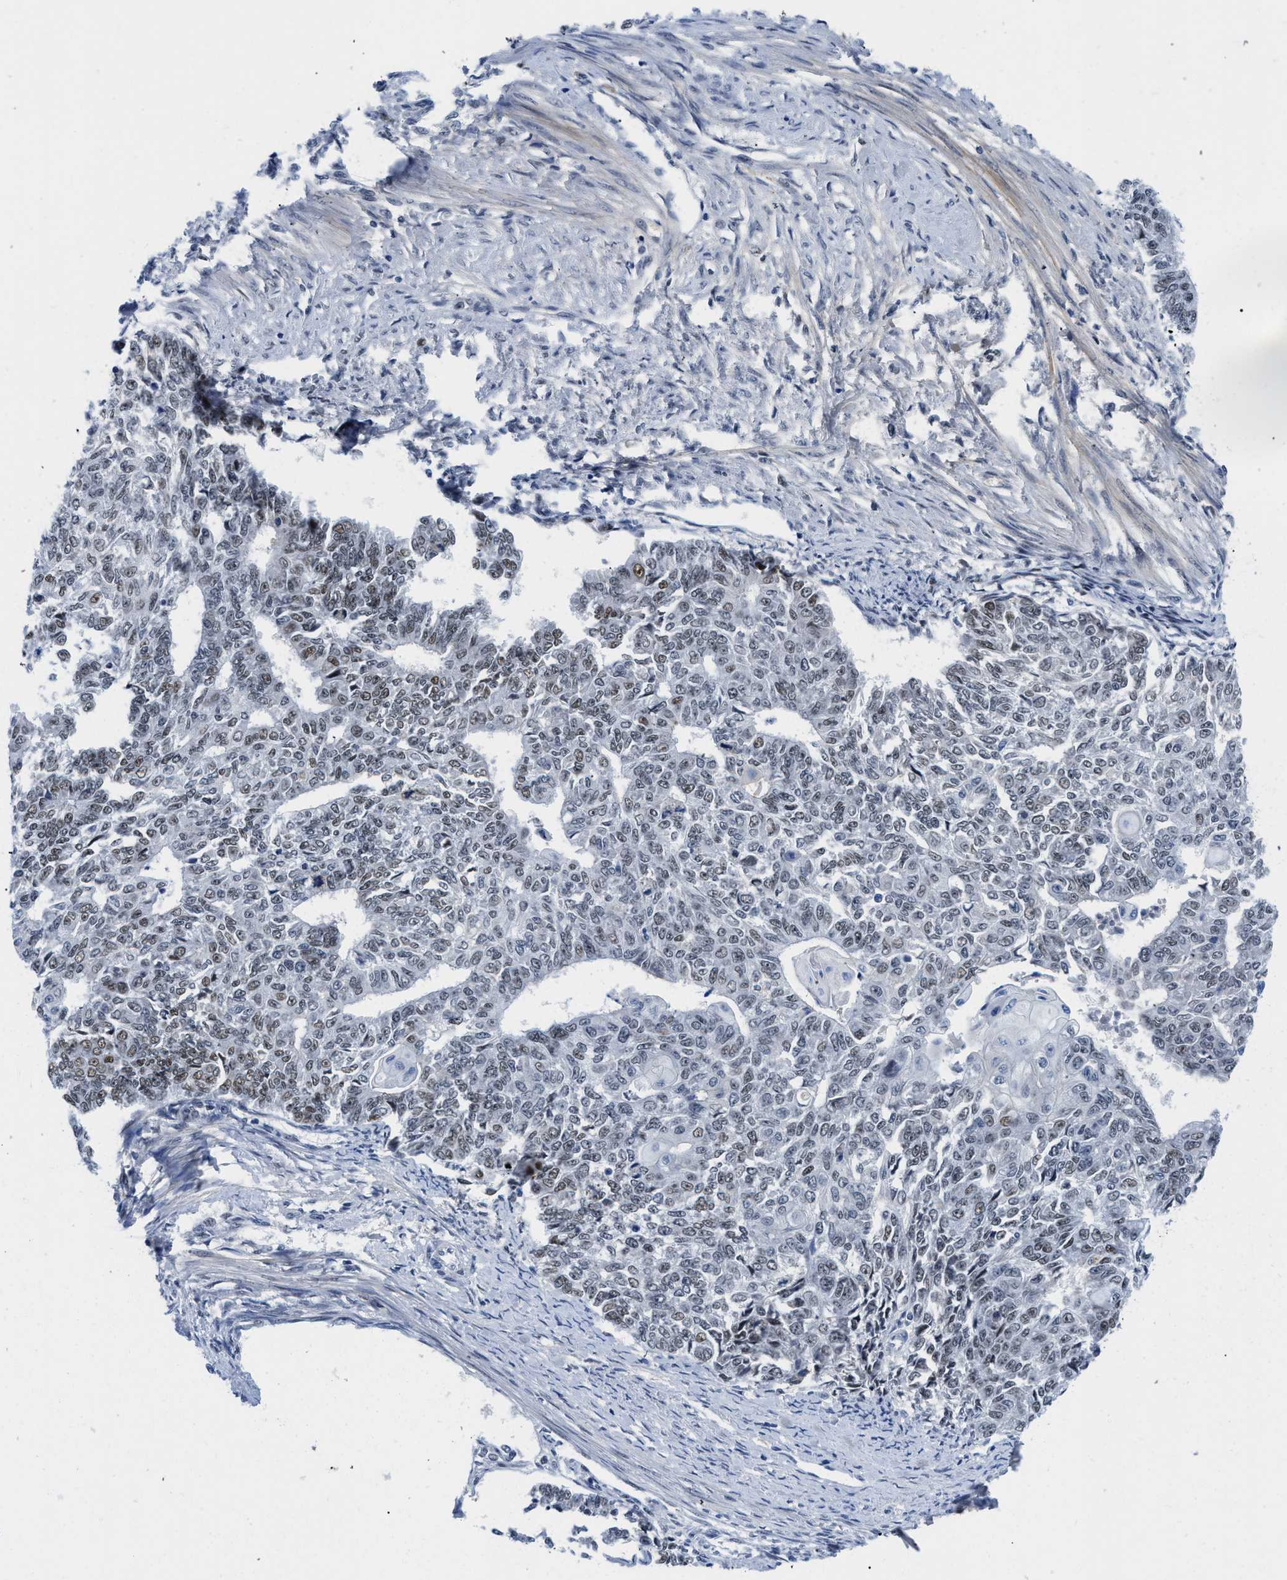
{"staining": {"intensity": "weak", "quantity": "25%-75%", "location": "nuclear"}, "tissue": "endometrial cancer", "cell_type": "Tumor cells", "image_type": "cancer", "snomed": [{"axis": "morphology", "description": "Adenocarcinoma, NOS"}, {"axis": "topography", "description": "Endometrium"}], "caption": "DAB (3,3'-diaminobenzidine) immunohistochemical staining of adenocarcinoma (endometrial) exhibits weak nuclear protein expression in about 25%-75% of tumor cells. (brown staining indicates protein expression, while blue staining denotes nuclei).", "gene": "SMARCAD1", "patient": {"sex": "female", "age": 32}}